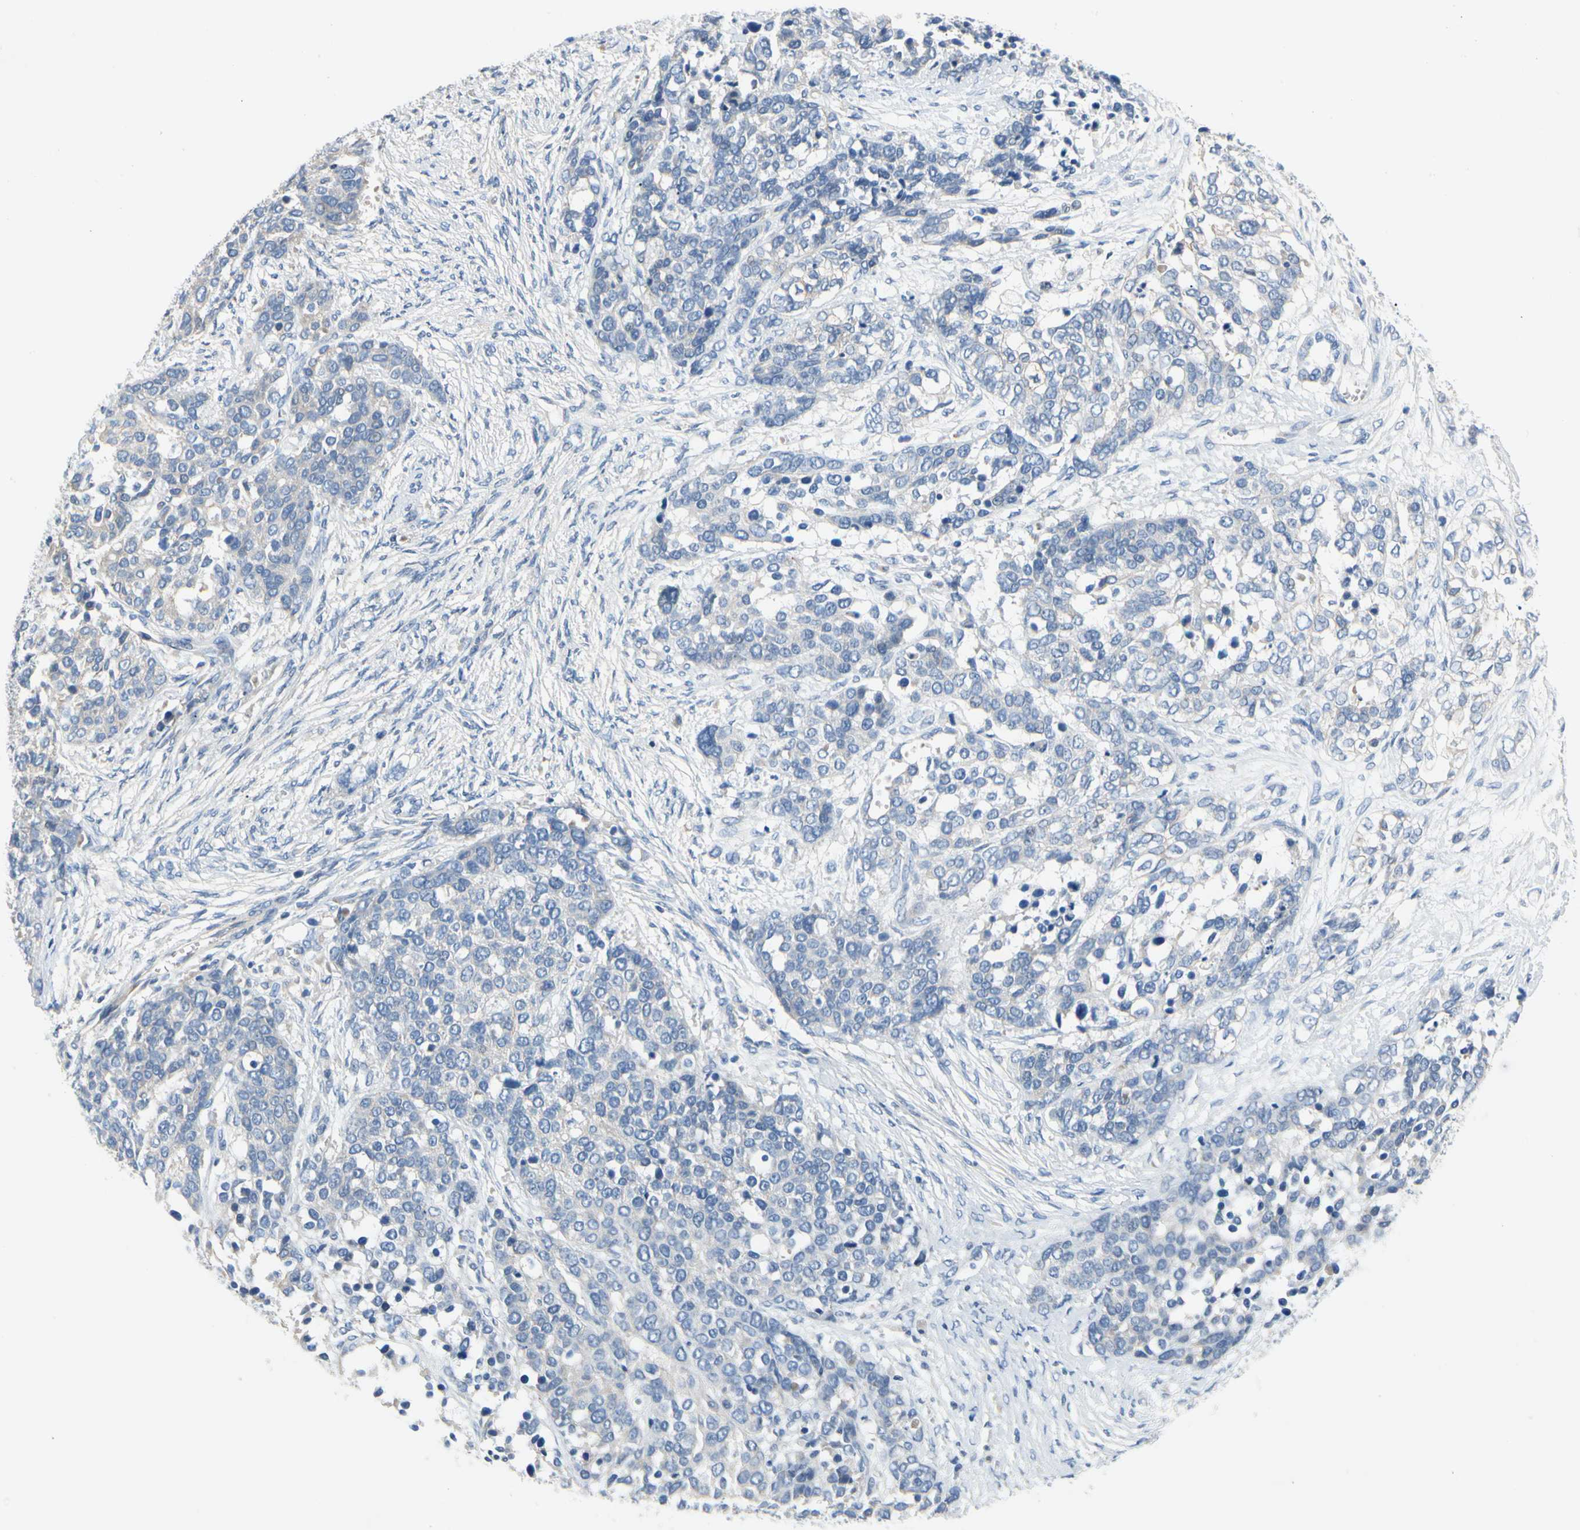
{"staining": {"intensity": "negative", "quantity": "none", "location": "none"}, "tissue": "ovarian cancer", "cell_type": "Tumor cells", "image_type": "cancer", "snomed": [{"axis": "morphology", "description": "Cystadenocarcinoma, serous, NOS"}, {"axis": "topography", "description": "Ovary"}], "caption": "Immunohistochemistry of human ovarian serous cystadenocarcinoma exhibits no expression in tumor cells.", "gene": "CA14", "patient": {"sex": "female", "age": 44}}